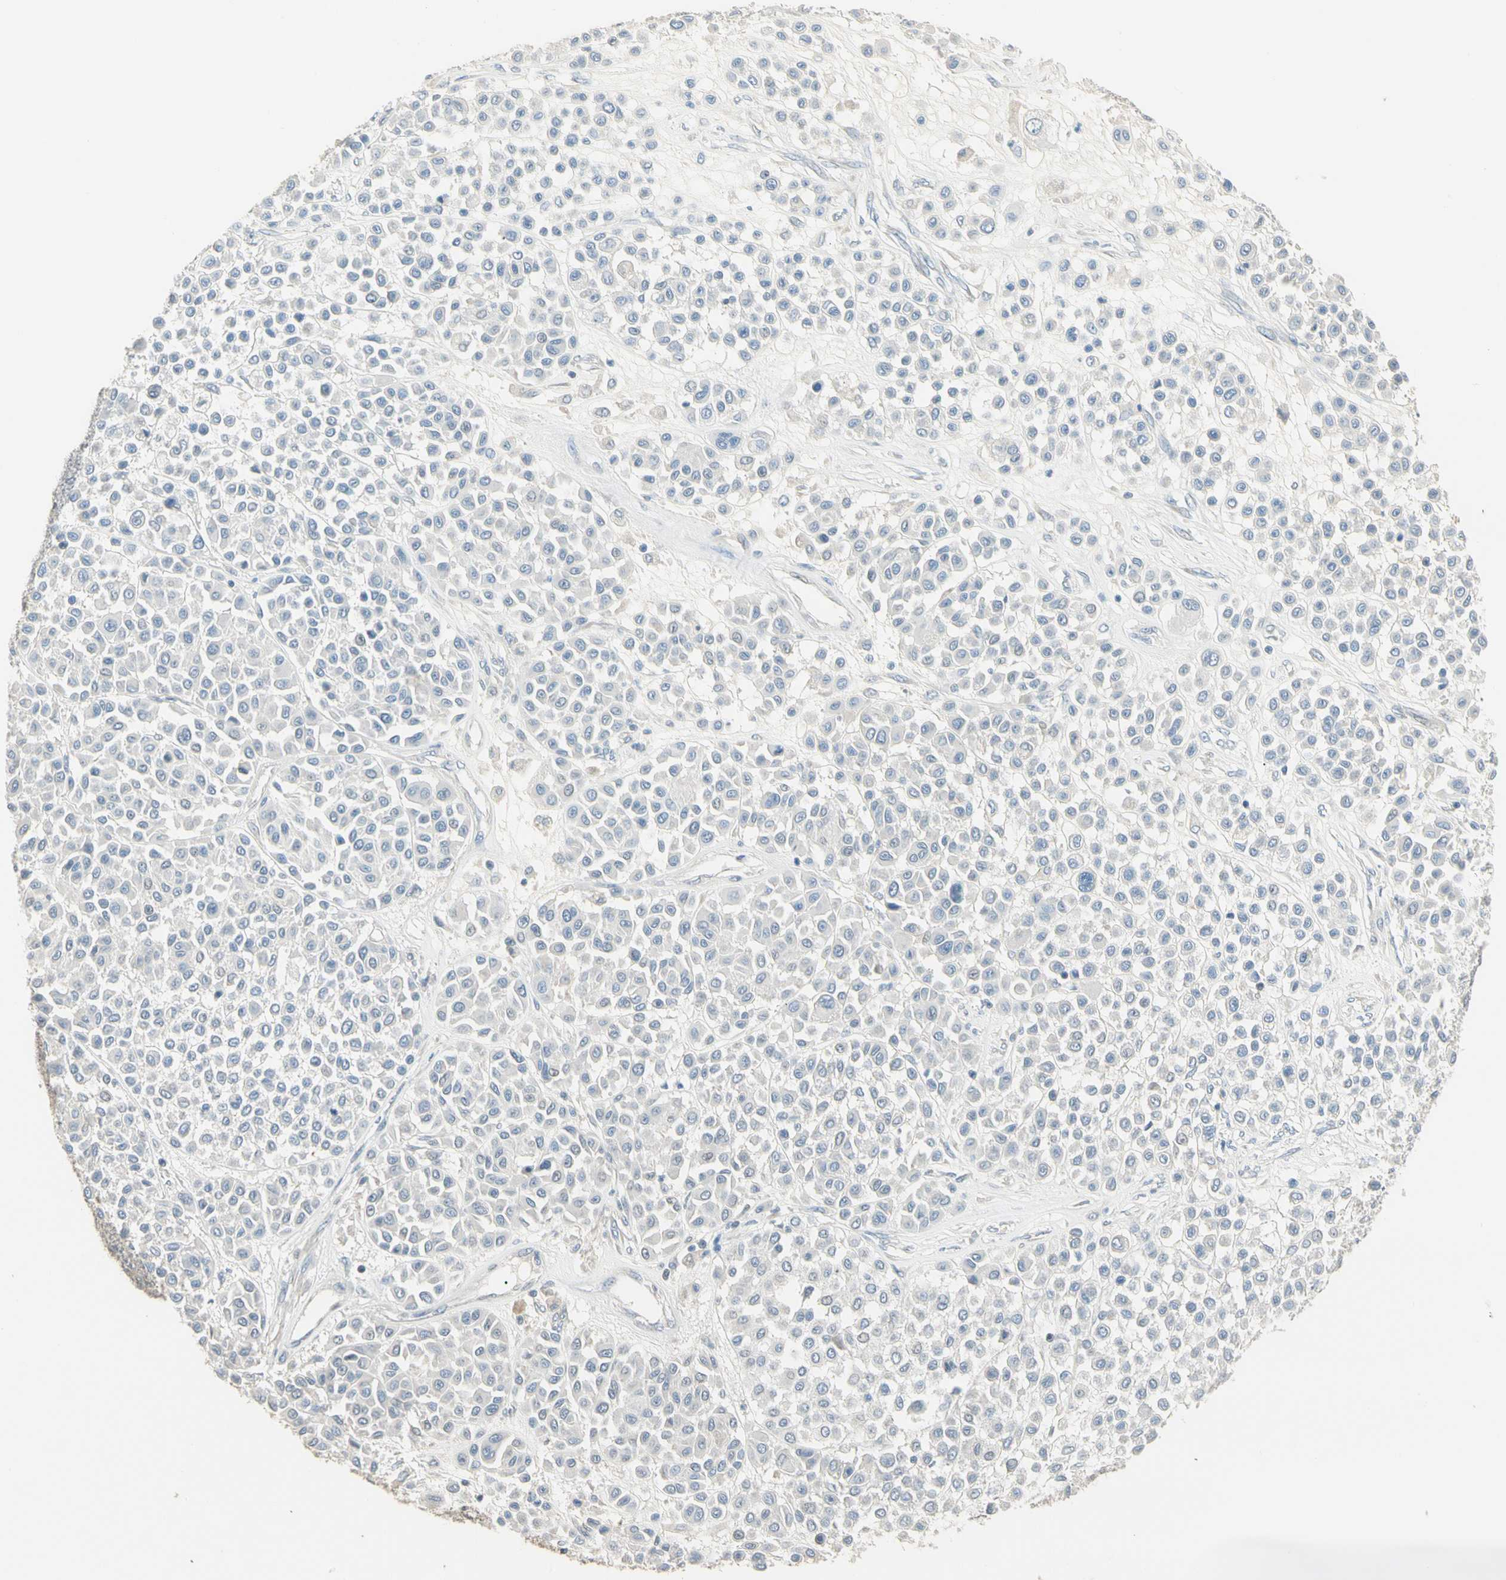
{"staining": {"intensity": "negative", "quantity": "none", "location": "none"}, "tissue": "melanoma", "cell_type": "Tumor cells", "image_type": "cancer", "snomed": [{"axis": "morphology", "description": "Malignant melanoma, Metastatic site"}, {"axis": "topography", "description": "Soft tissue"}], "caption": "Melanoma stained for a protein using immunohistochemistry demonstrates no expression tumor cells.", "gene": "GNE", "patient": {"sex": "male", "age": 41}}